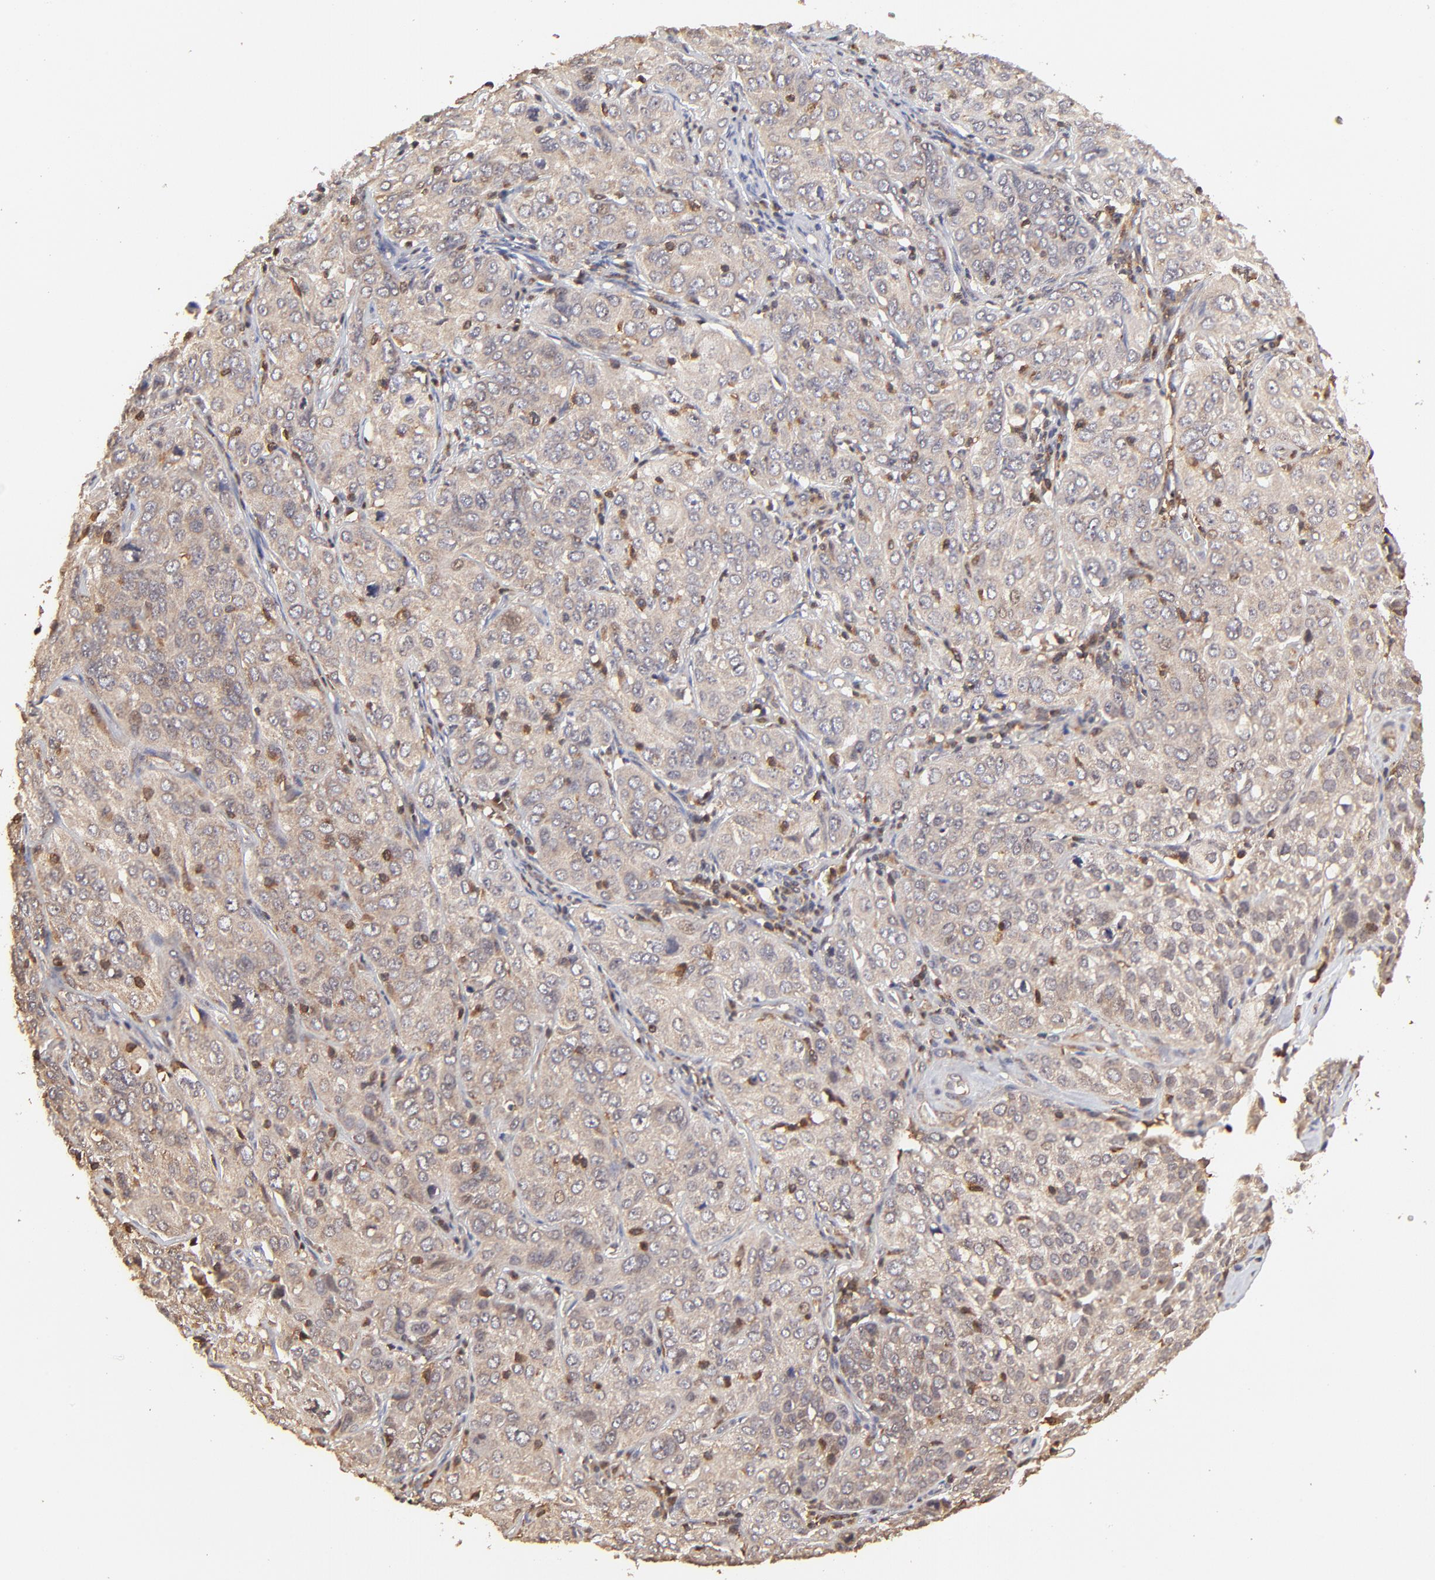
{"staining": {"intensity": "weak", "quantity": ">75%", "location": "cytoplasmic/membranous"}, "tissue": "cervical cancer", "cell_type": "Tumor cells", "image_type": "cancer", "snomed": [{"axis": "morphology", "description": "Squamous cell carcinoma, NOS"}, {"axis": "topography", "description": "Cervix"}], "caption": "Brown immunohistochemical staining in human cervical cancer (squamous cell carcinoma) exhibits weak cytoplasmic/membranous expression in approximately >75% of tumor cells. (DAB IHC, brown staining for protein, blue staining for nuclei).", "gene": "STON2", "patient": {"sex": "female", "age": 38}}